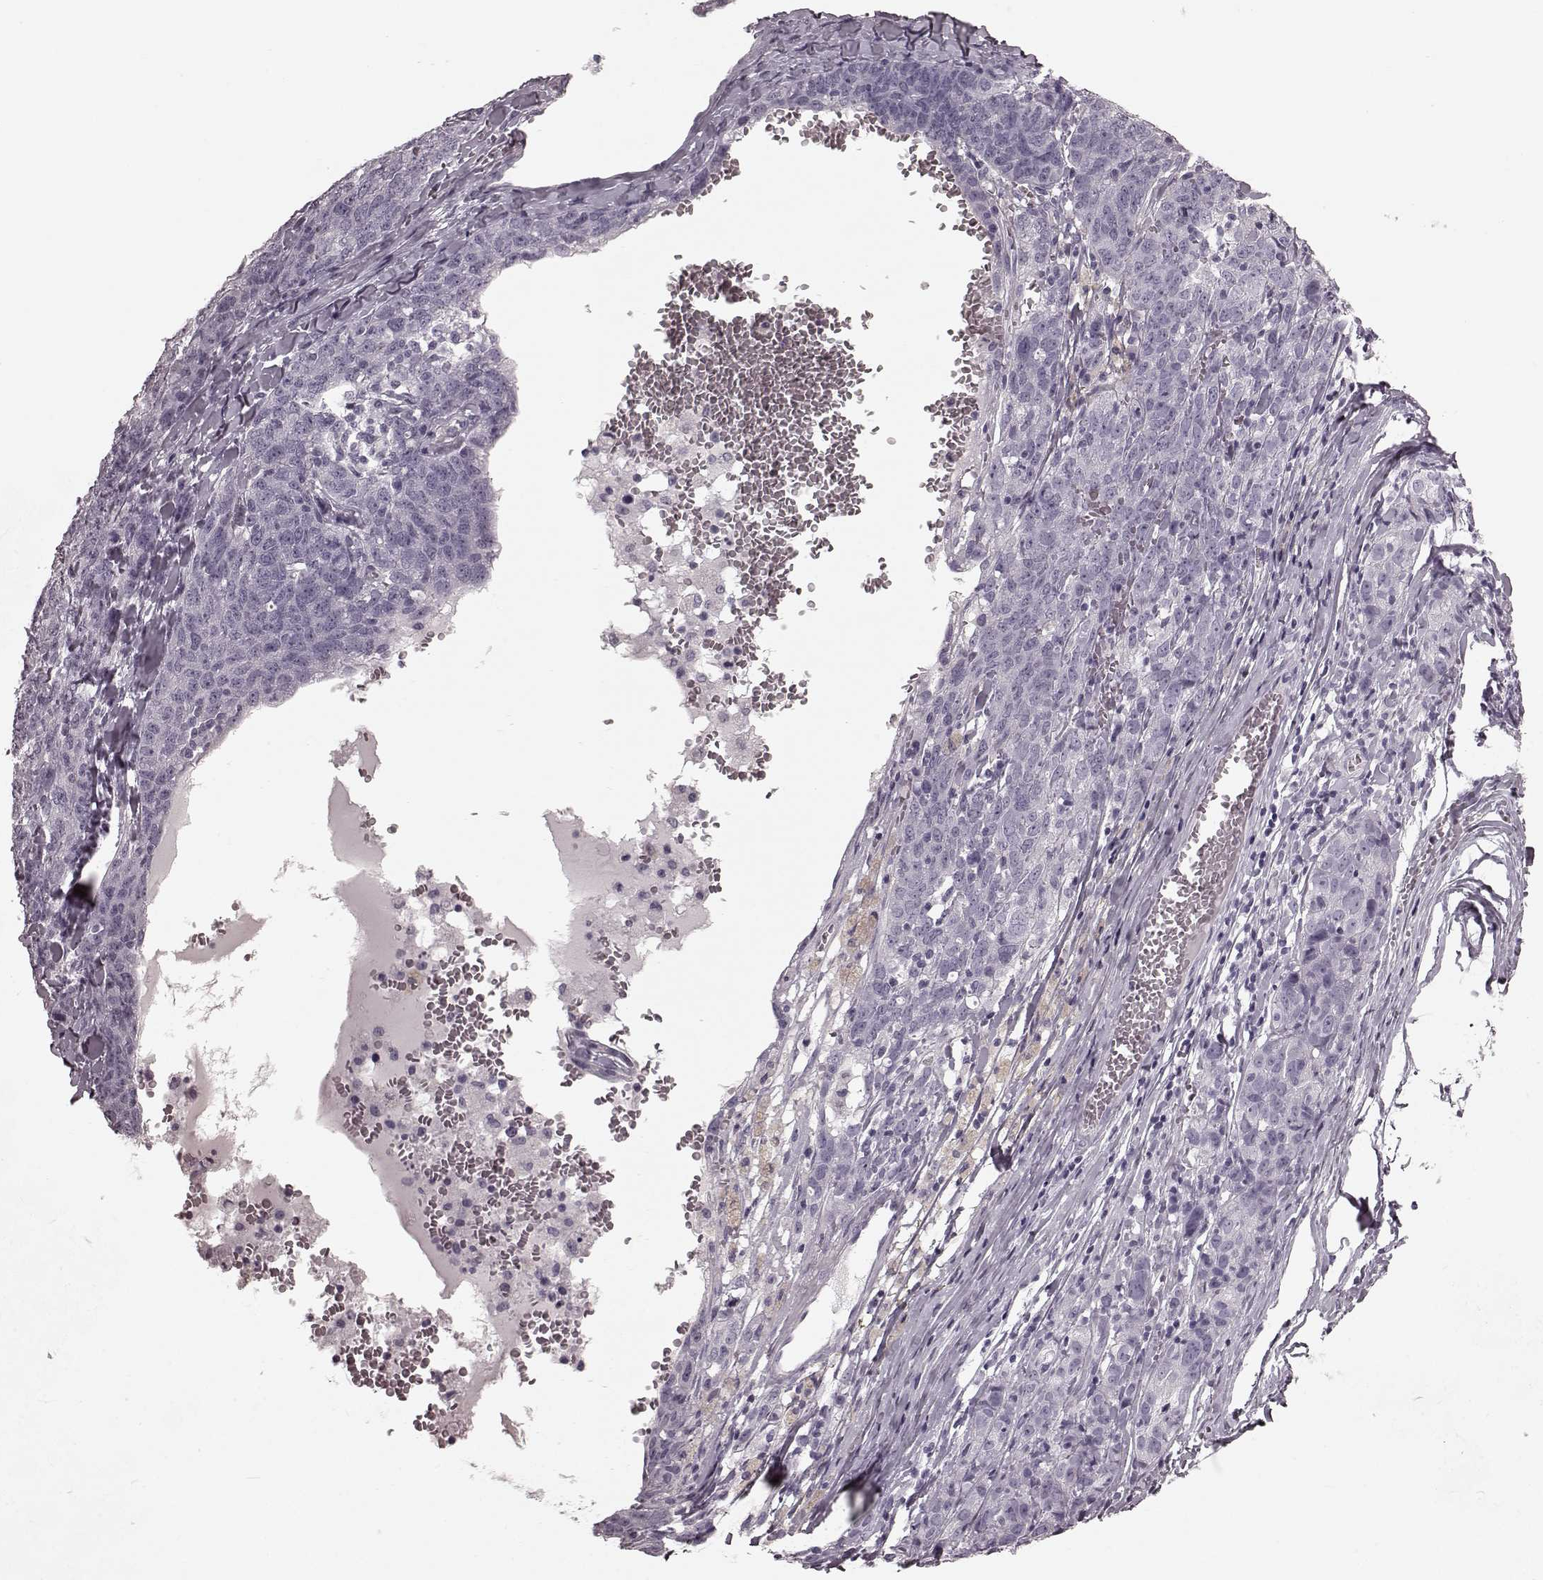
{"staining": {"intensity": "negative", "quantity": "none", "location": "none"}, "tissue": "ovarian cancer", "cell_type": "Tumor cells", "image_type": "cancer", "snomed": [{"axis": "morphology", "description": "Cystadenocarcinoma, serous, NOS"}, {"axis": "topography", "description": "Ovary"}], "caption": "IHC photomicrograph of human ovarian cancer (serous cystadenocarcinoma) stained for a protein (brown), which shows no expression in tumor cells. The staining was performed using DAB (3,3'-diaminobenzidine) to visualize the protein expression in brown, while the nuclei were stained in blue with hematoxylin (Magnification: 20x).", "gene": "CST7", "patient": {"sex": "female", "age": 71}}